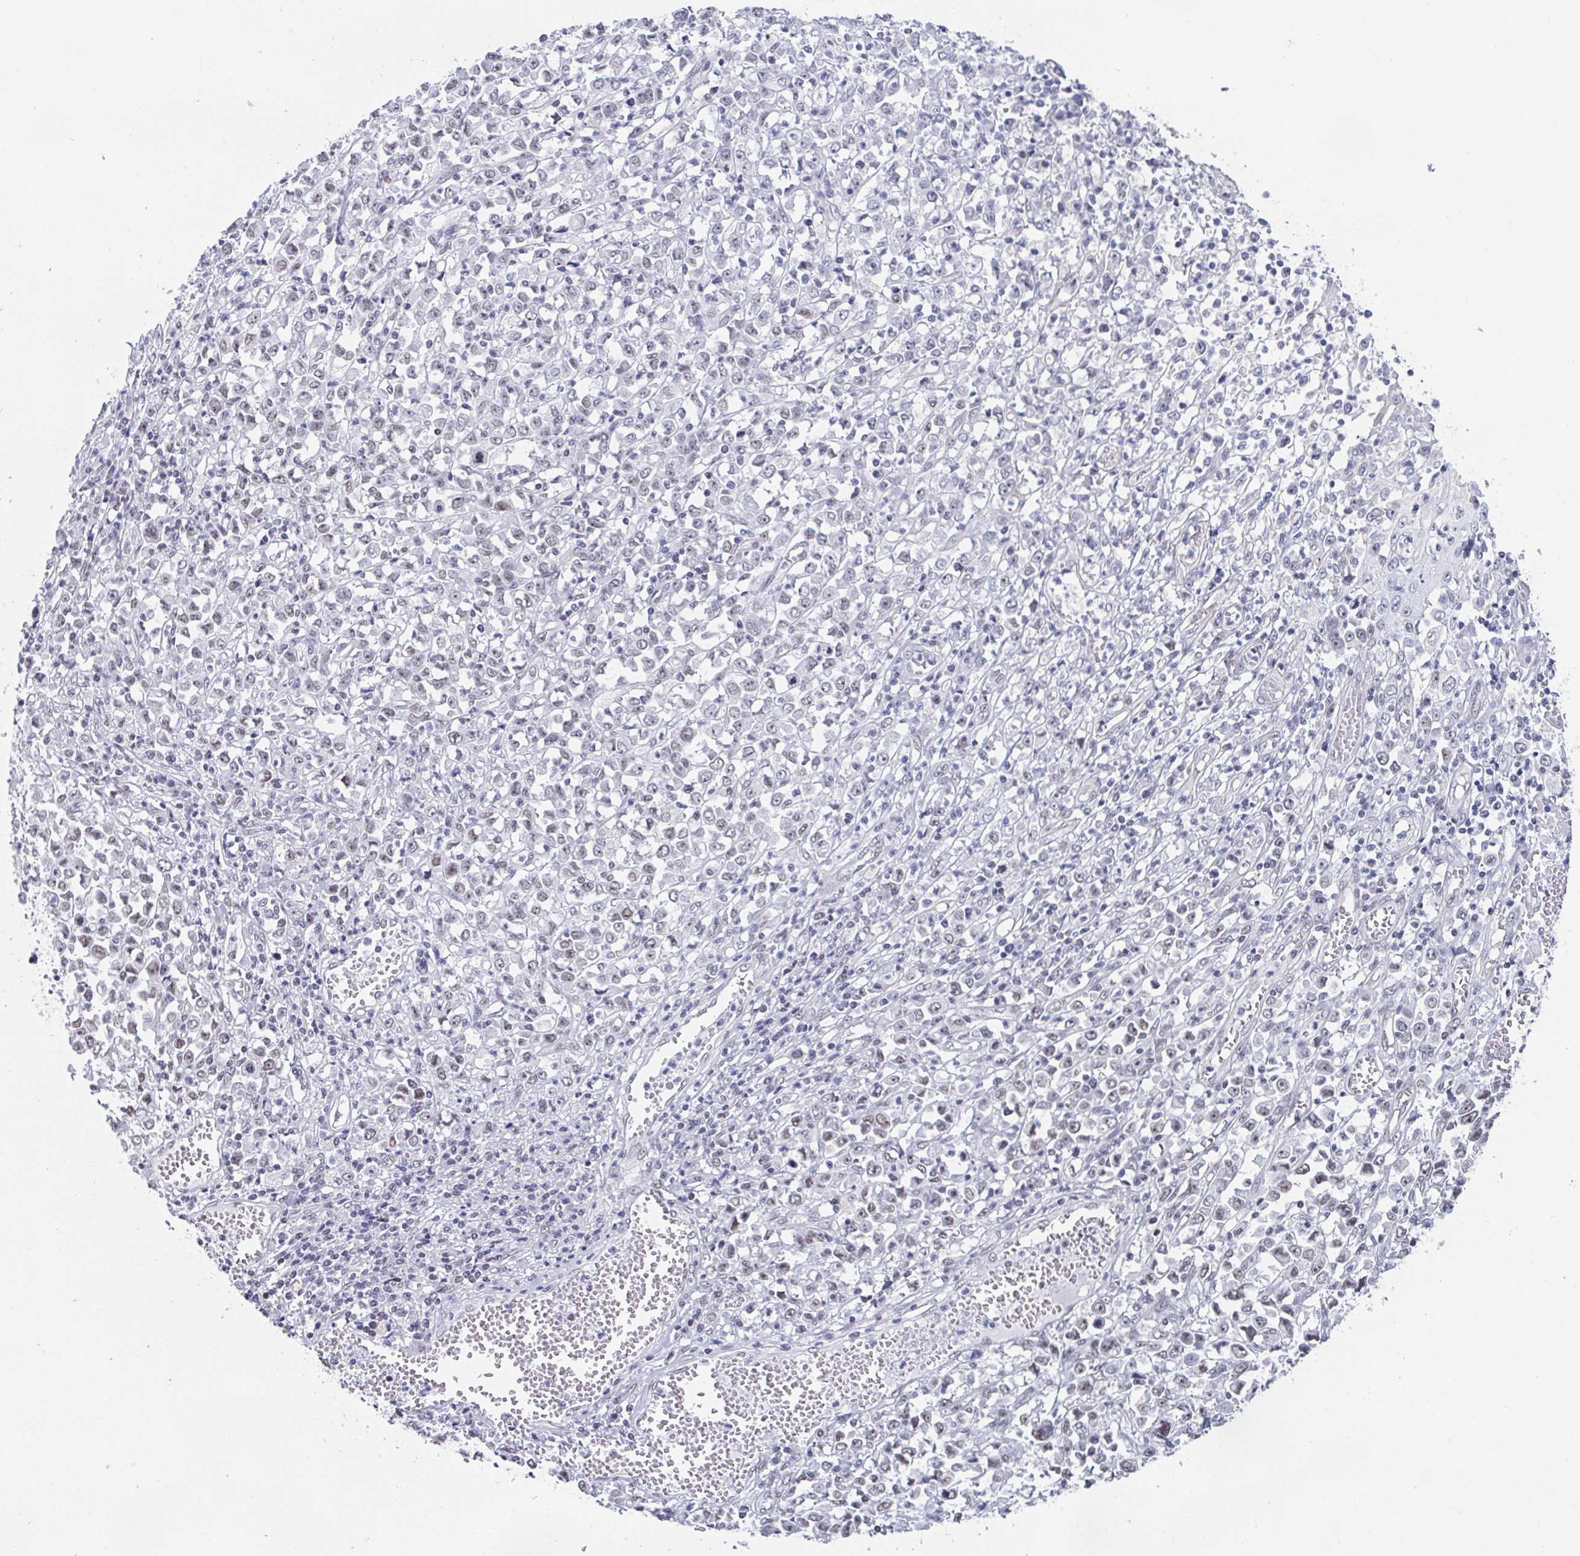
{"staining": {"intensity": "moderate", "quantity": "25%-75%", "location": "nuclear"}, "tissue": "stomach cancer", "cell_type": "Tumor cells", "image_type": "cancer", "snomed": [{"axis": "morphology", "description": "Adenocarcinoma, NOS"}, {"axis": "topography", "description": "Stomach, upper"}], "caption": "Adenocarcinoma (stomach) stained with immunohistochemistry (IHC) displays moderate nuclear staining in approximately 25%-75% of tumor cells. The protein is shown in brown color, while the nuclei are stained blue.", "gene": "SLC7A10", "patient": {"sex": "male", "age": 70}}